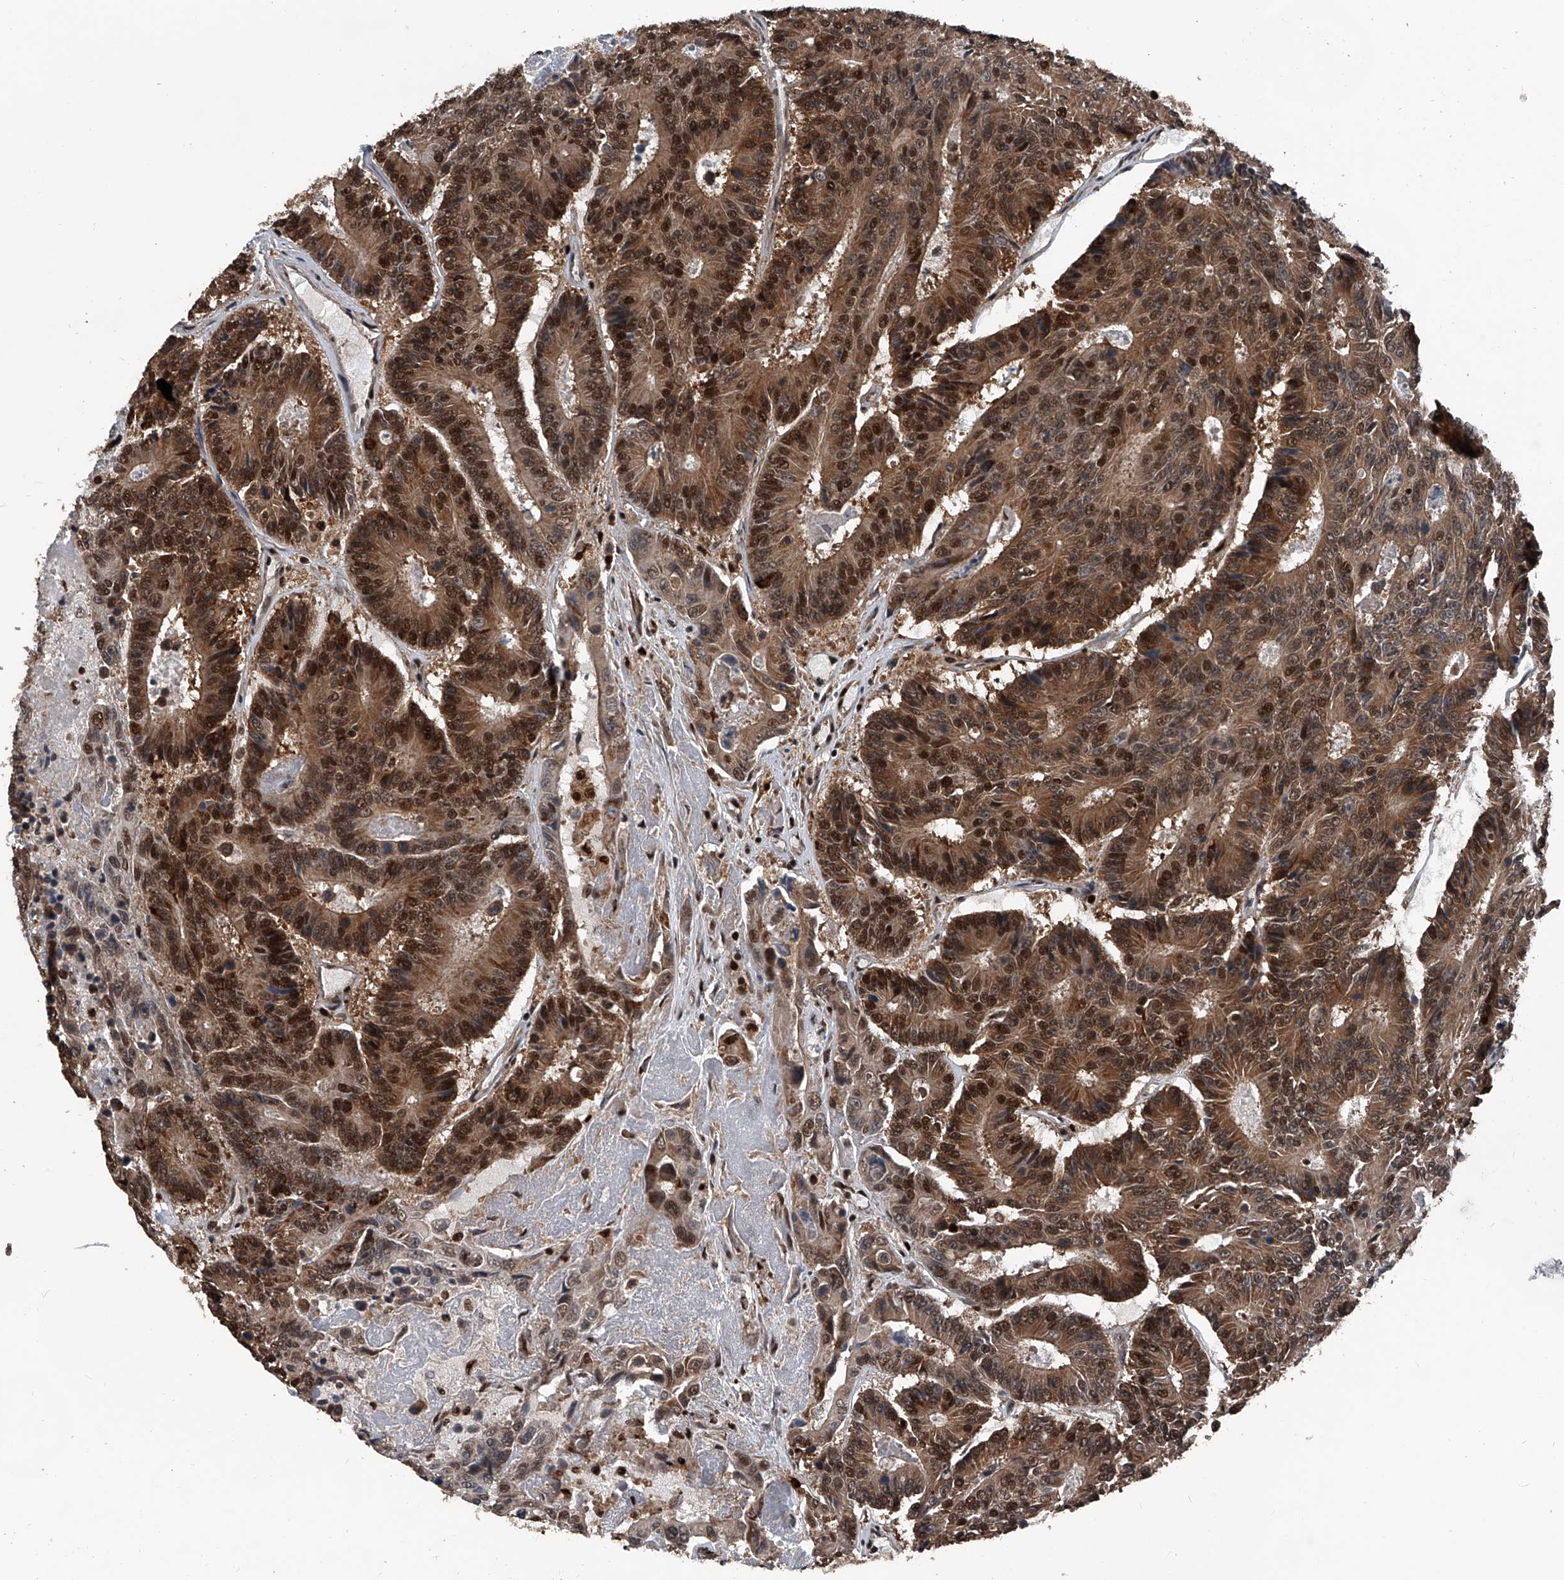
{"staining": {"intensity": "strong", "quantity": ">75%", "location": "cytoplasmic/membranous,nuclear"}, "tissue": "colorectal cancer", "cell_type": "Tumor cells", "image_type": "cancer", "snomed": [{"axis": "morphology", "description": "Adenocarcinoma, NOS"}, {"axis": "topography", "description": "Colon"}], "caption": "Brown immunohistochemical staining in human colorectal adenocarcinoma displays strong cytoplasmic/membranous and nuclear positivity in about >75% of tumor cells.", "gene": "FKBP5", "patient": {"sex": "male", "age": 83}}